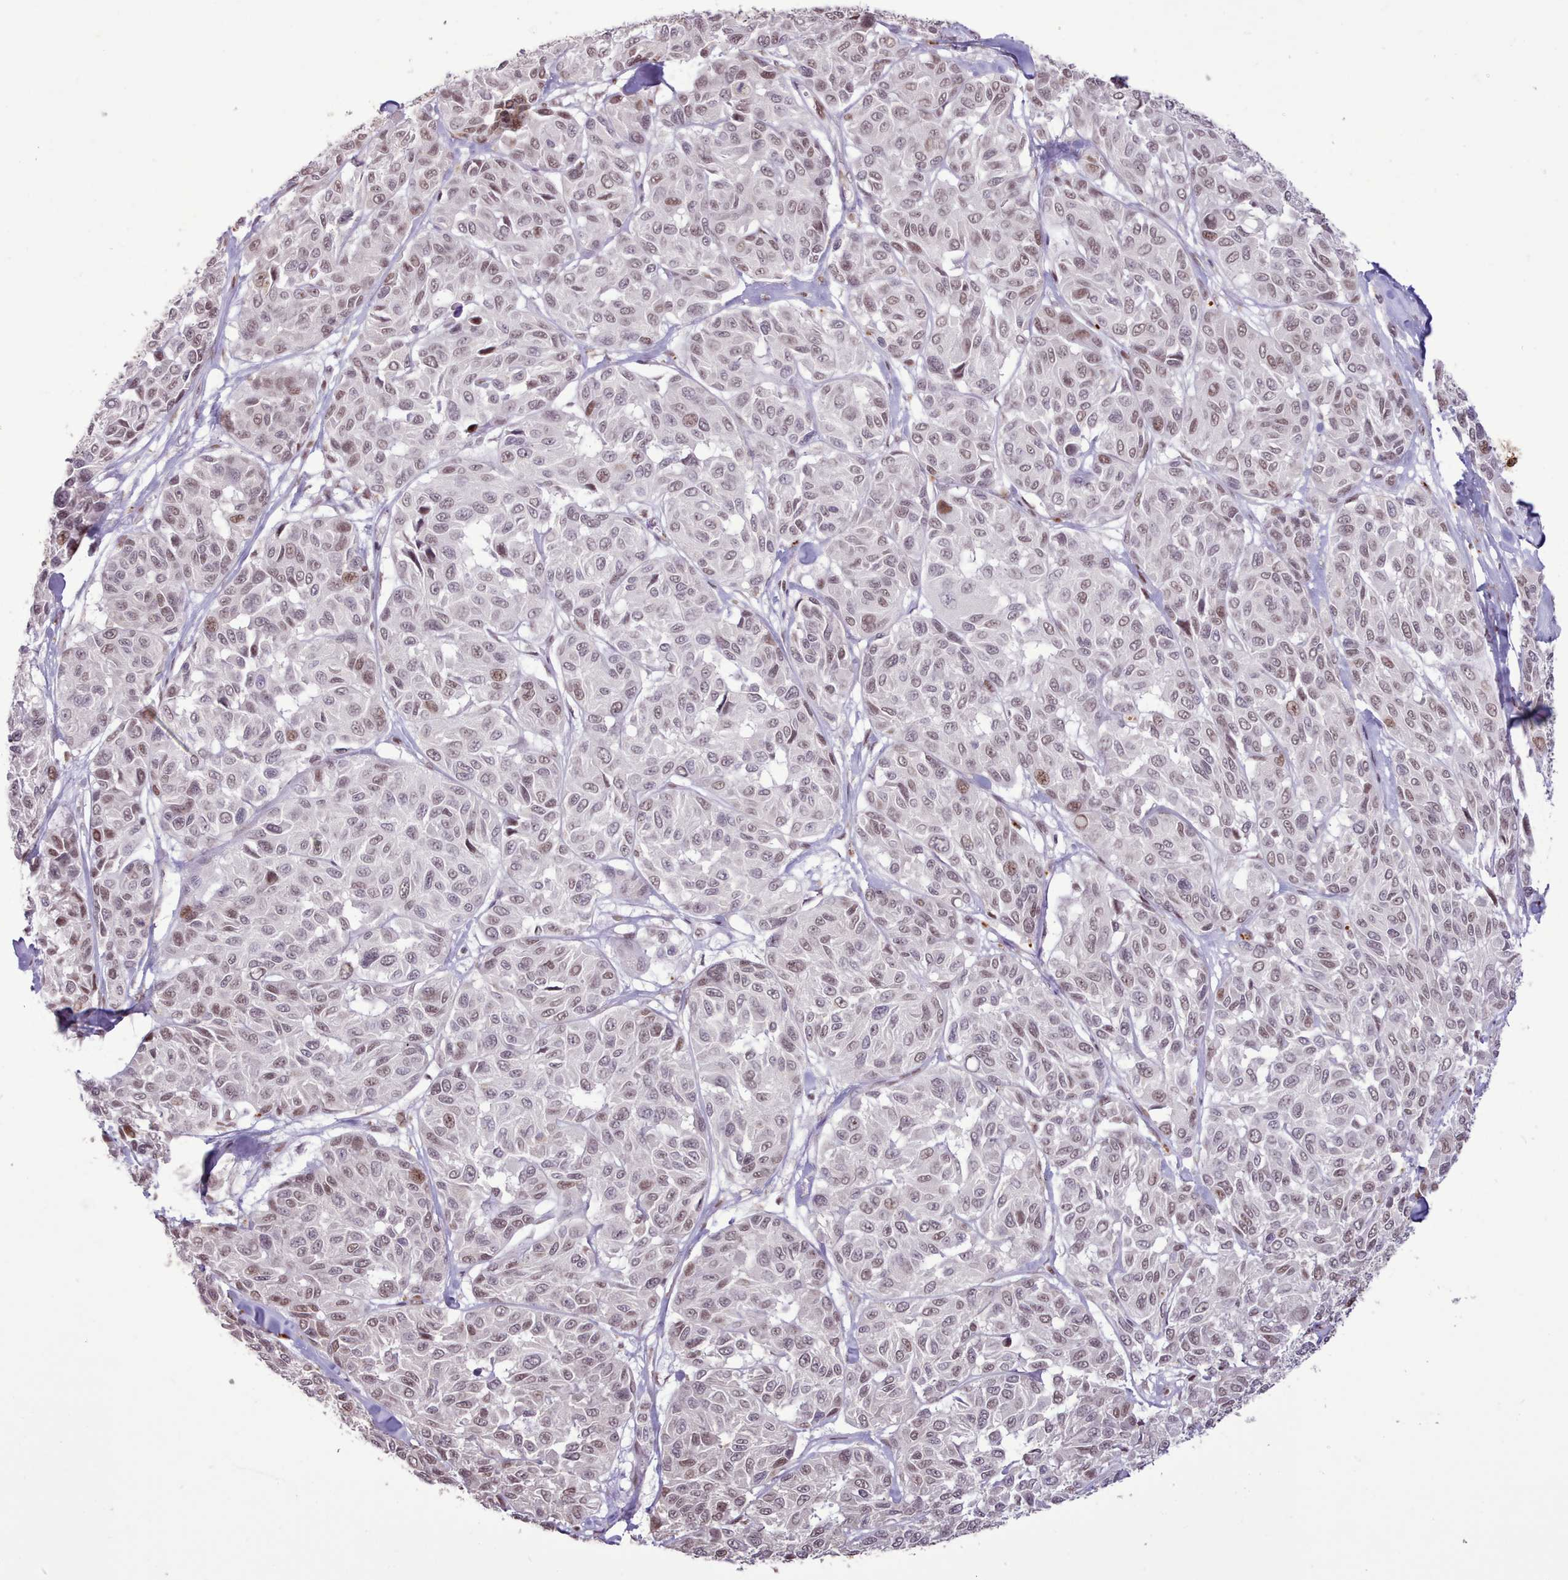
{"staining": {"intensity": "moderate", "quantity": ">75%", "location": "nuclear"}, "tissue": "melanoma", "cell_type": "Tumor cells", "image_type": "cancer", "snomed": [{"axis": "morphology", "description": "Malignant melanoma, NOS"}, {"axis": "topography", "description": "Skin"}], "caption": "Immunohistochemical staining of human melanoma reveals moderate nuclear protein expression in approximately >75% of tumor cells. The staining is performed using DAB (3,3'-diaminobenzidine) brown chromogen to label protein expression. The nuclei are counter-stained blue using hematoxylin.", "gene": "TAF15", "patient": {"sex": "female", "age": 66}}